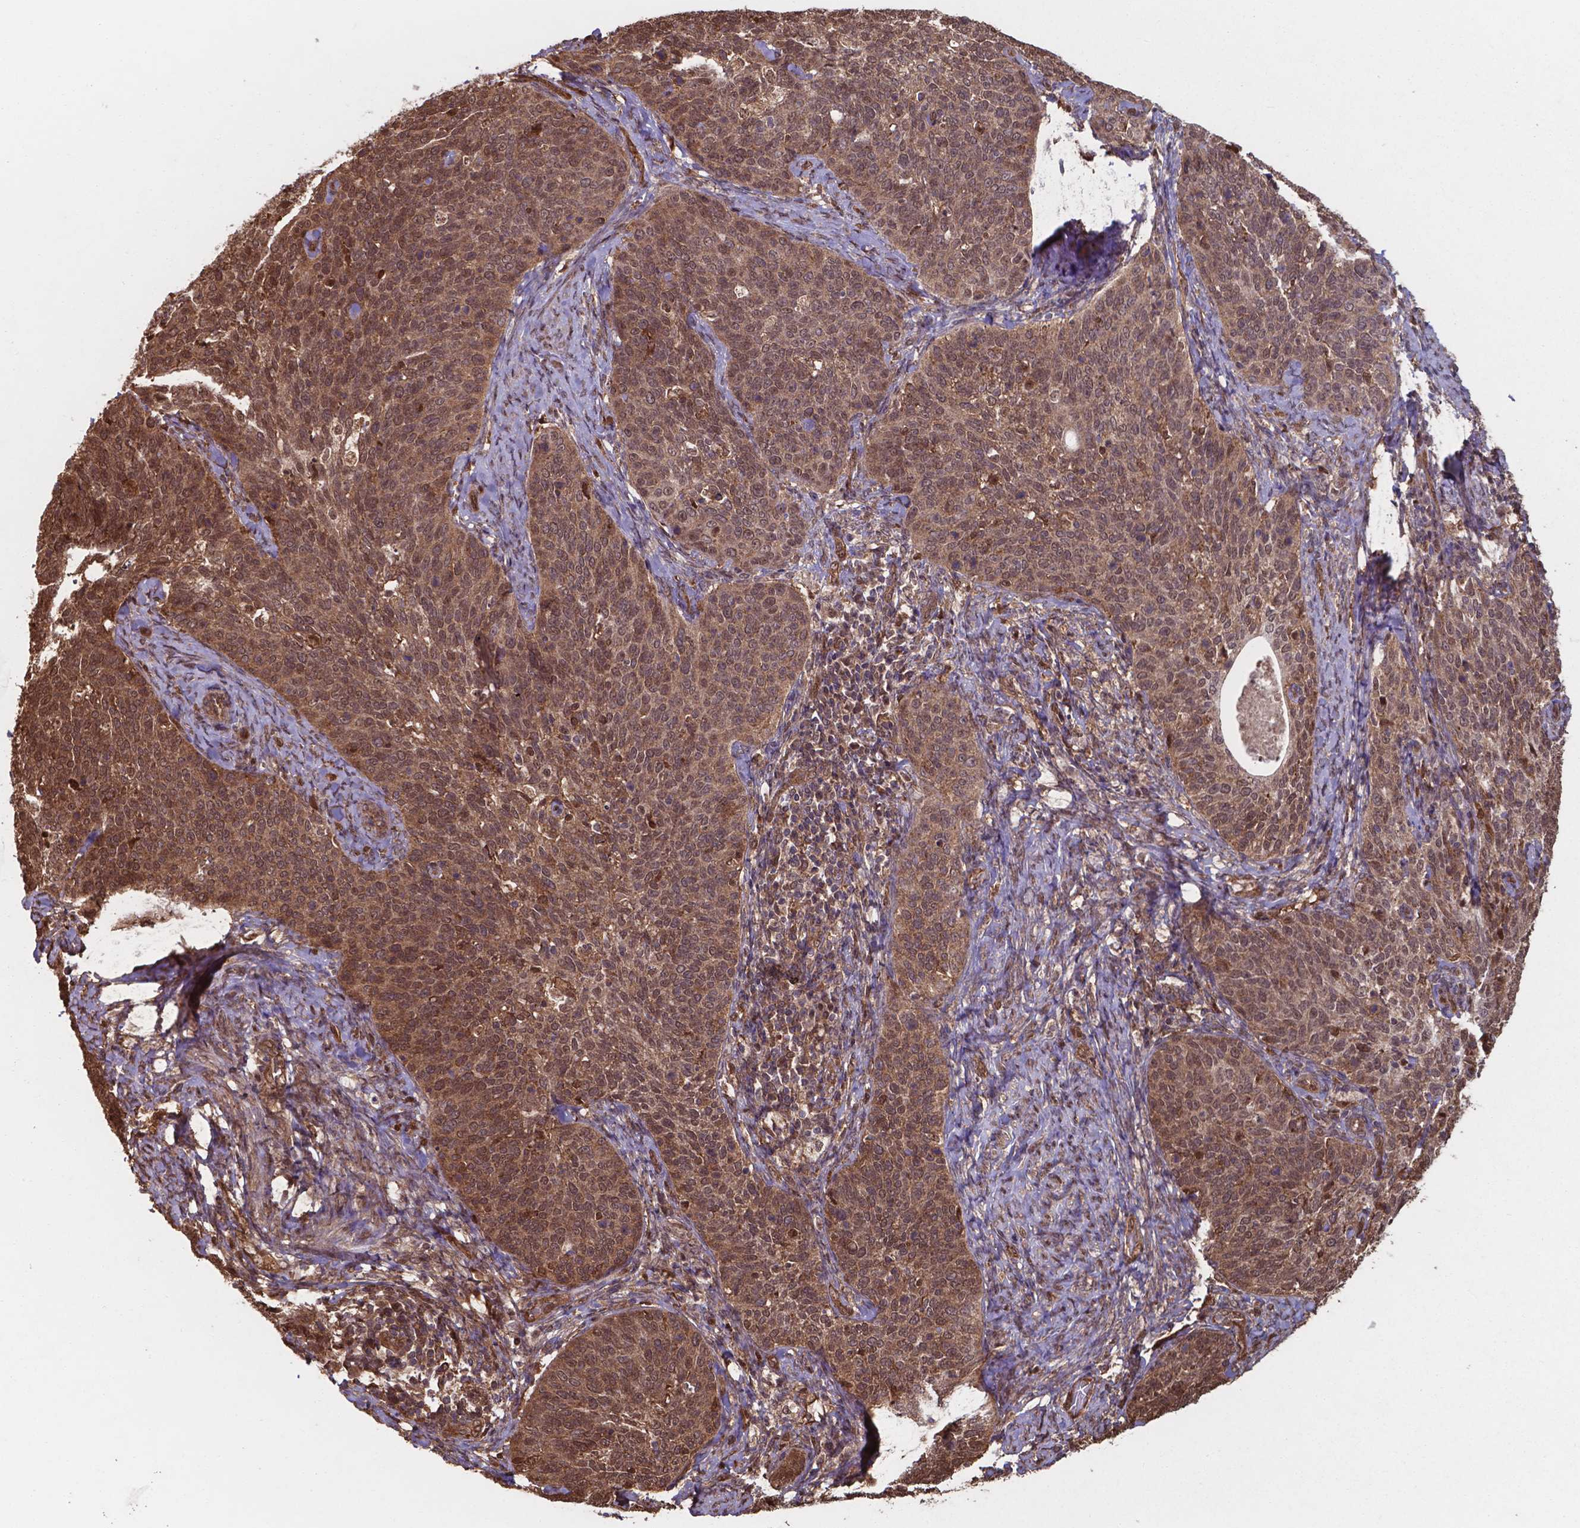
{"staining": {"intensity": "moderate", "quantity": ">75%", "location": "cytoplasmic/membranous,nuclear"}, "tissue": "cervical cancer", "cell_type": "Tumor cells", "image_type": "cancer", "snomed": [{"axis": "morphology", "description": "Squamous cell carcinoma, NOS"}, {"axis": "topography", "description": "Cervix"}], "caption": "Immunohistochemistry of cervical cancer reveals medium levels of moderate cytoplasmic/membranous and nuclear expression in approximately >75% of tumor cells.", "gene": "CHP2", "patient": {"sex": "female", "age": 69}}